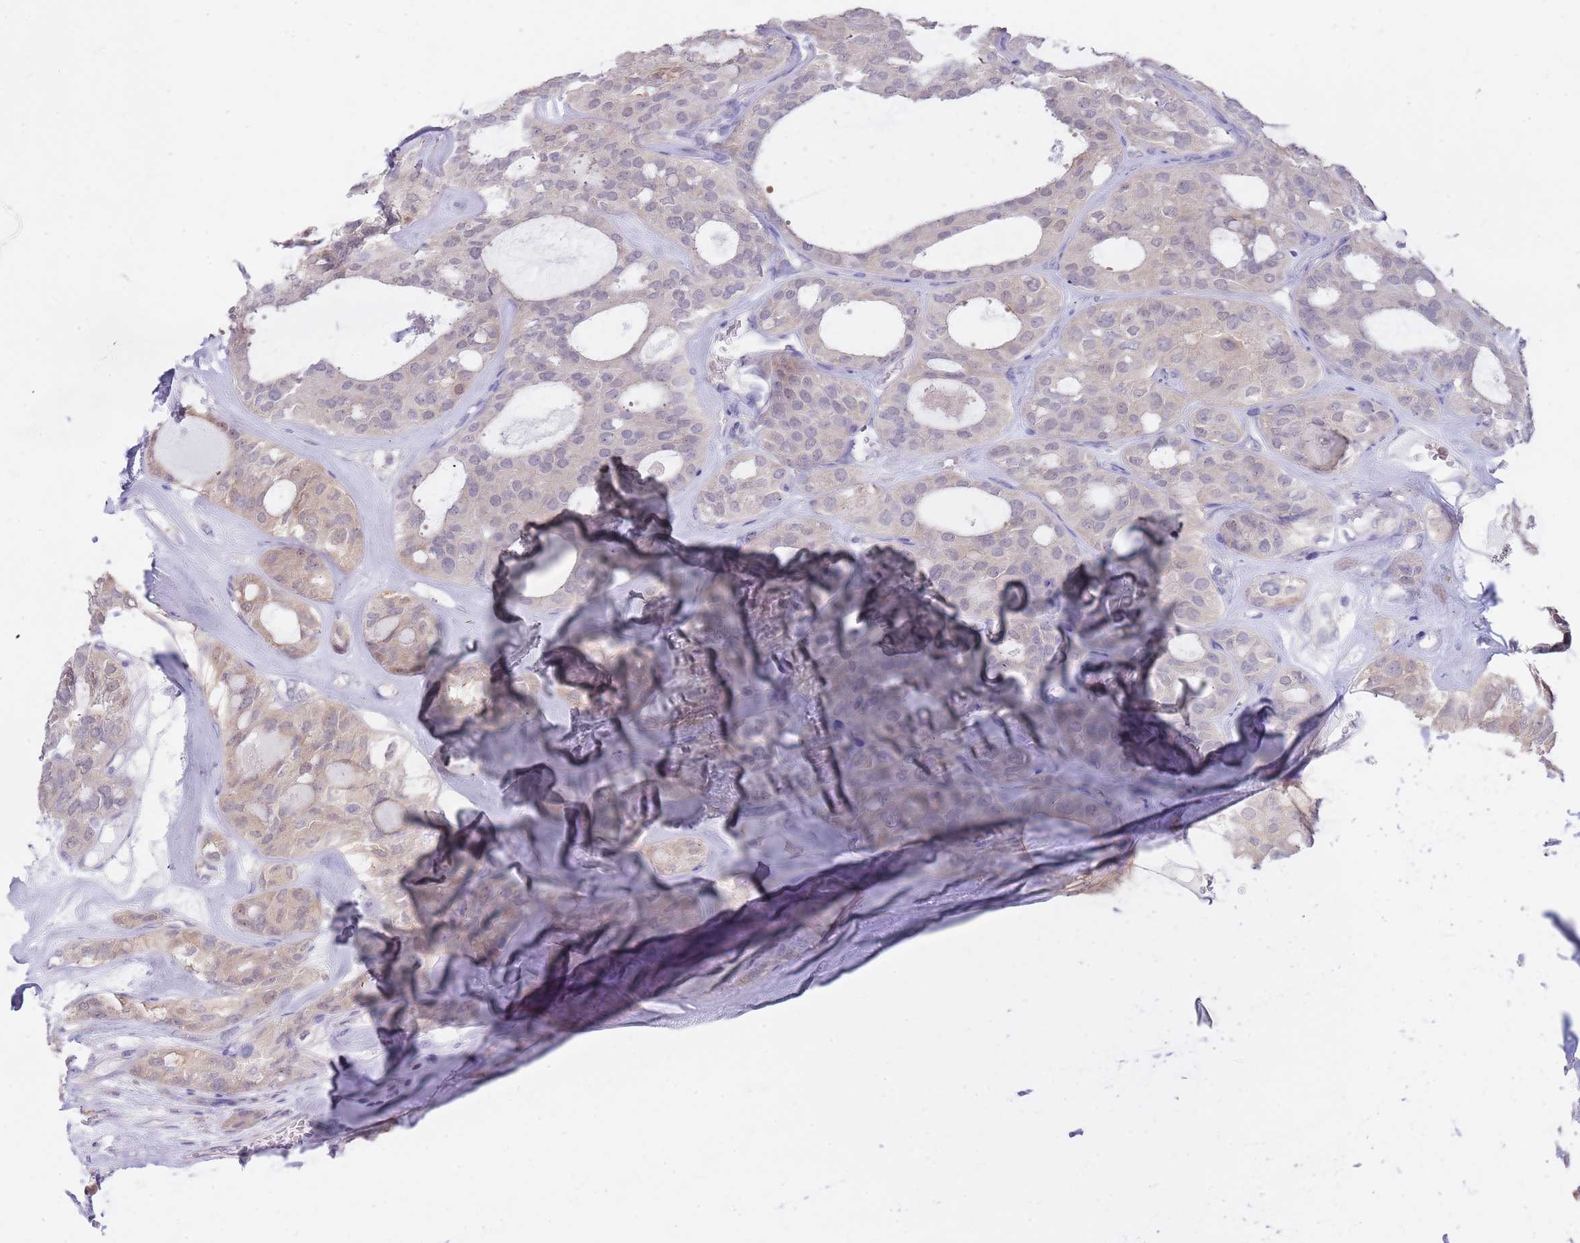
{"staining": {"intensity": "weak", "quantity": "<25%", "location": "cytoplasmic/membranous"}, "tissue": "thyroid cancer", "cell_type": "Tumor cells", "image_type": "cancer", "snomed": [{"axis": "morphology", "description": "Follicular adenoma carcinoma, NOS"}, {"axis": "topography", "description": "Thyroid gland"}], "caption": "This is a image of immunohistochemistry (IHC) staining of follicular adenoma carcinoma (thyroid), which shows no expression in tumor cells.", "gene": "AP5S1", "patient": {"sex": "male", "age": 75}}